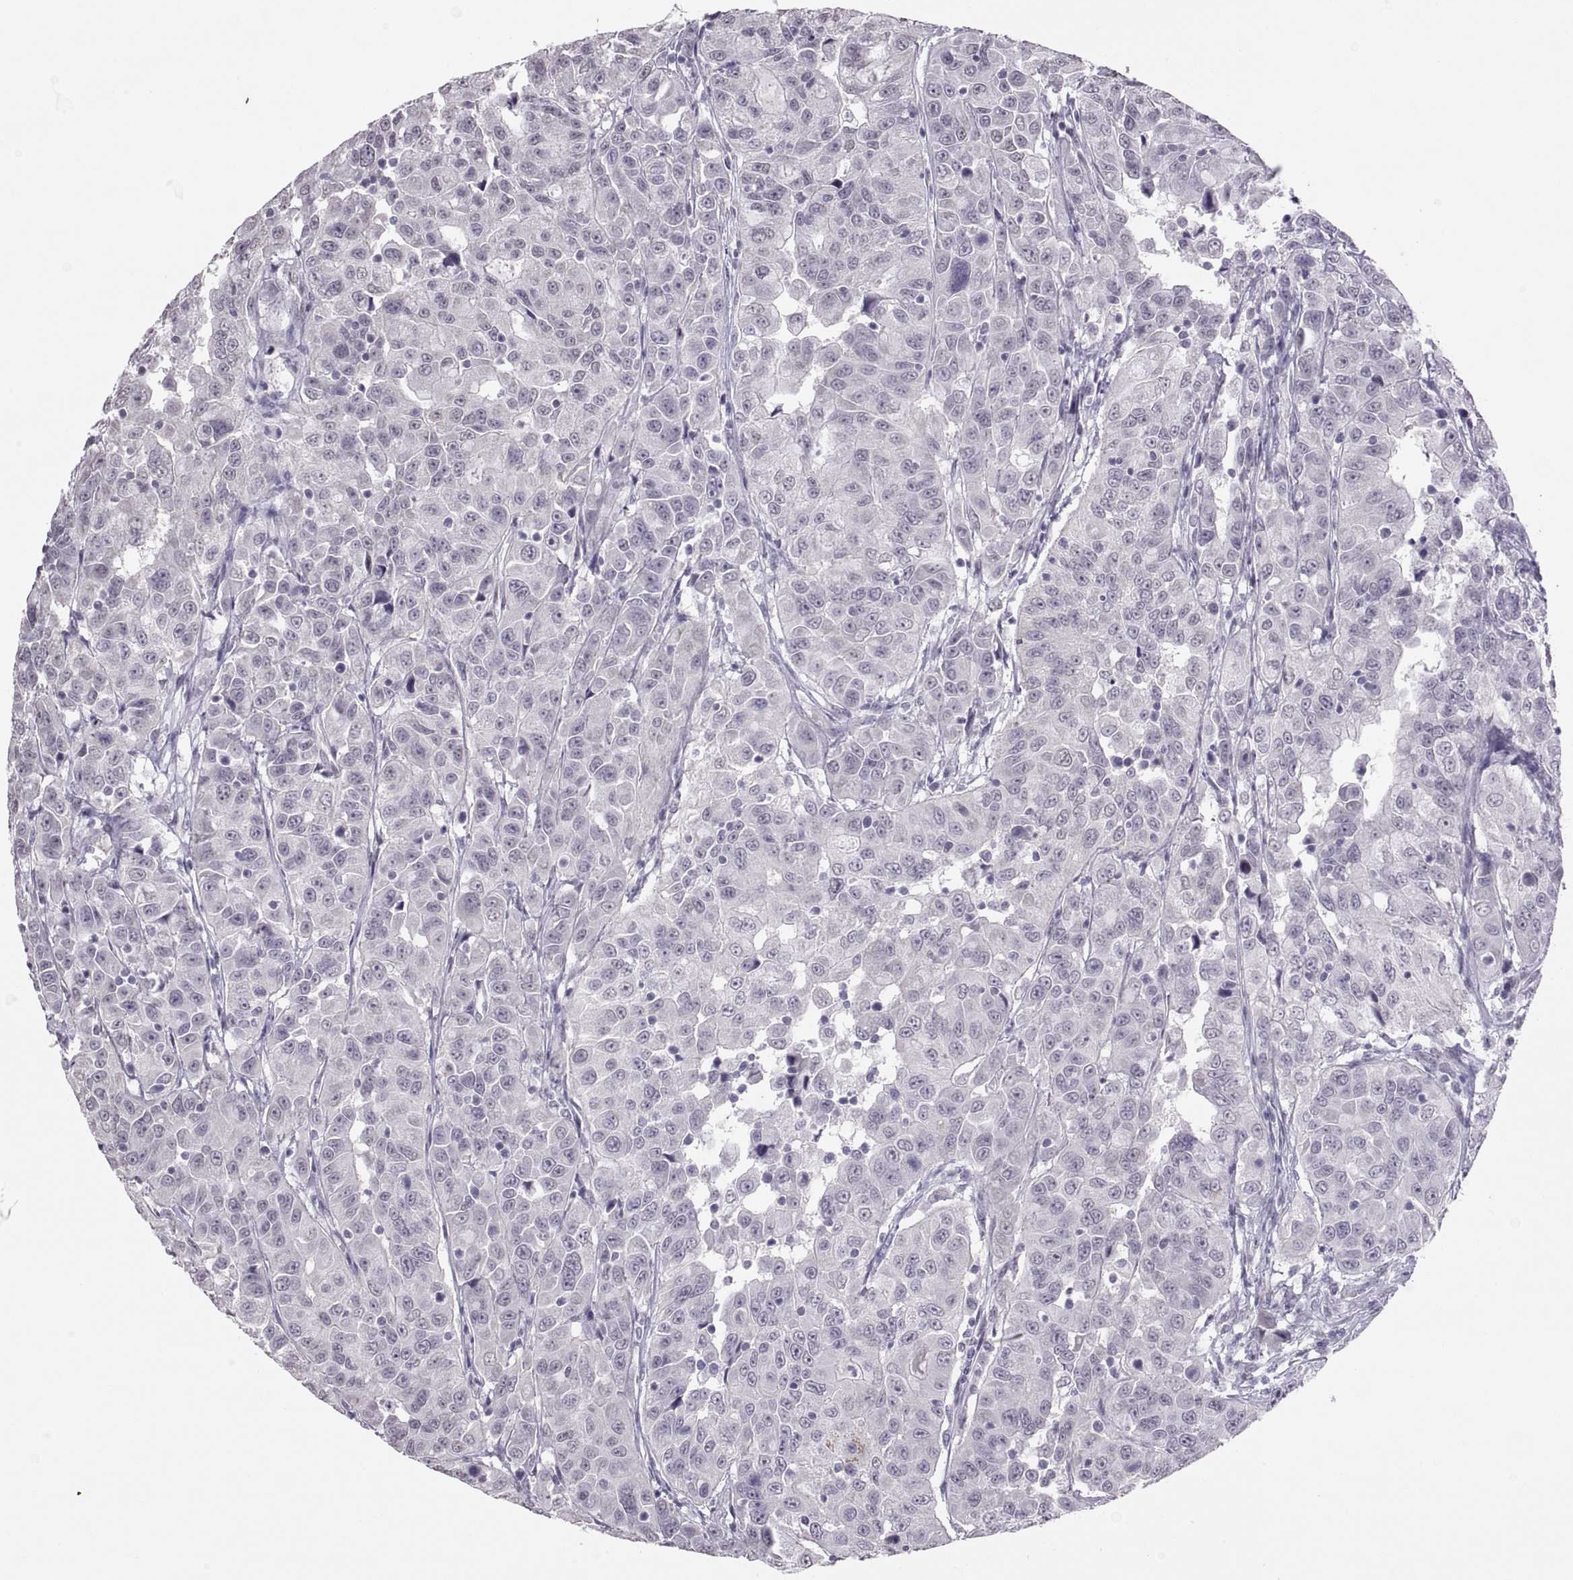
{"staining": {"intensity": "negative", "quantity": "none", "location": "none"}, "tissue": "urothelial cancer", "cell_type": "Tumor cells", "image_type": "cancer", "snomed": [{"axis": "morphology", "description": "Urothelial carcinoma, NOS"}, {"axis": "morphology", "description": "Urothelial carcinoma, High grade"}, {"axis": "topography", "description": "Urinary bladder"}], "caption": "High power microscopy photomicrograph of an IHC micrograph of high-grade urothelial carcinoma, revealing no significant staining in tumor cells. Nuclei are stained in blue.", "gene": "KRT77", "patient": {"sex": "female", "age": 73}}